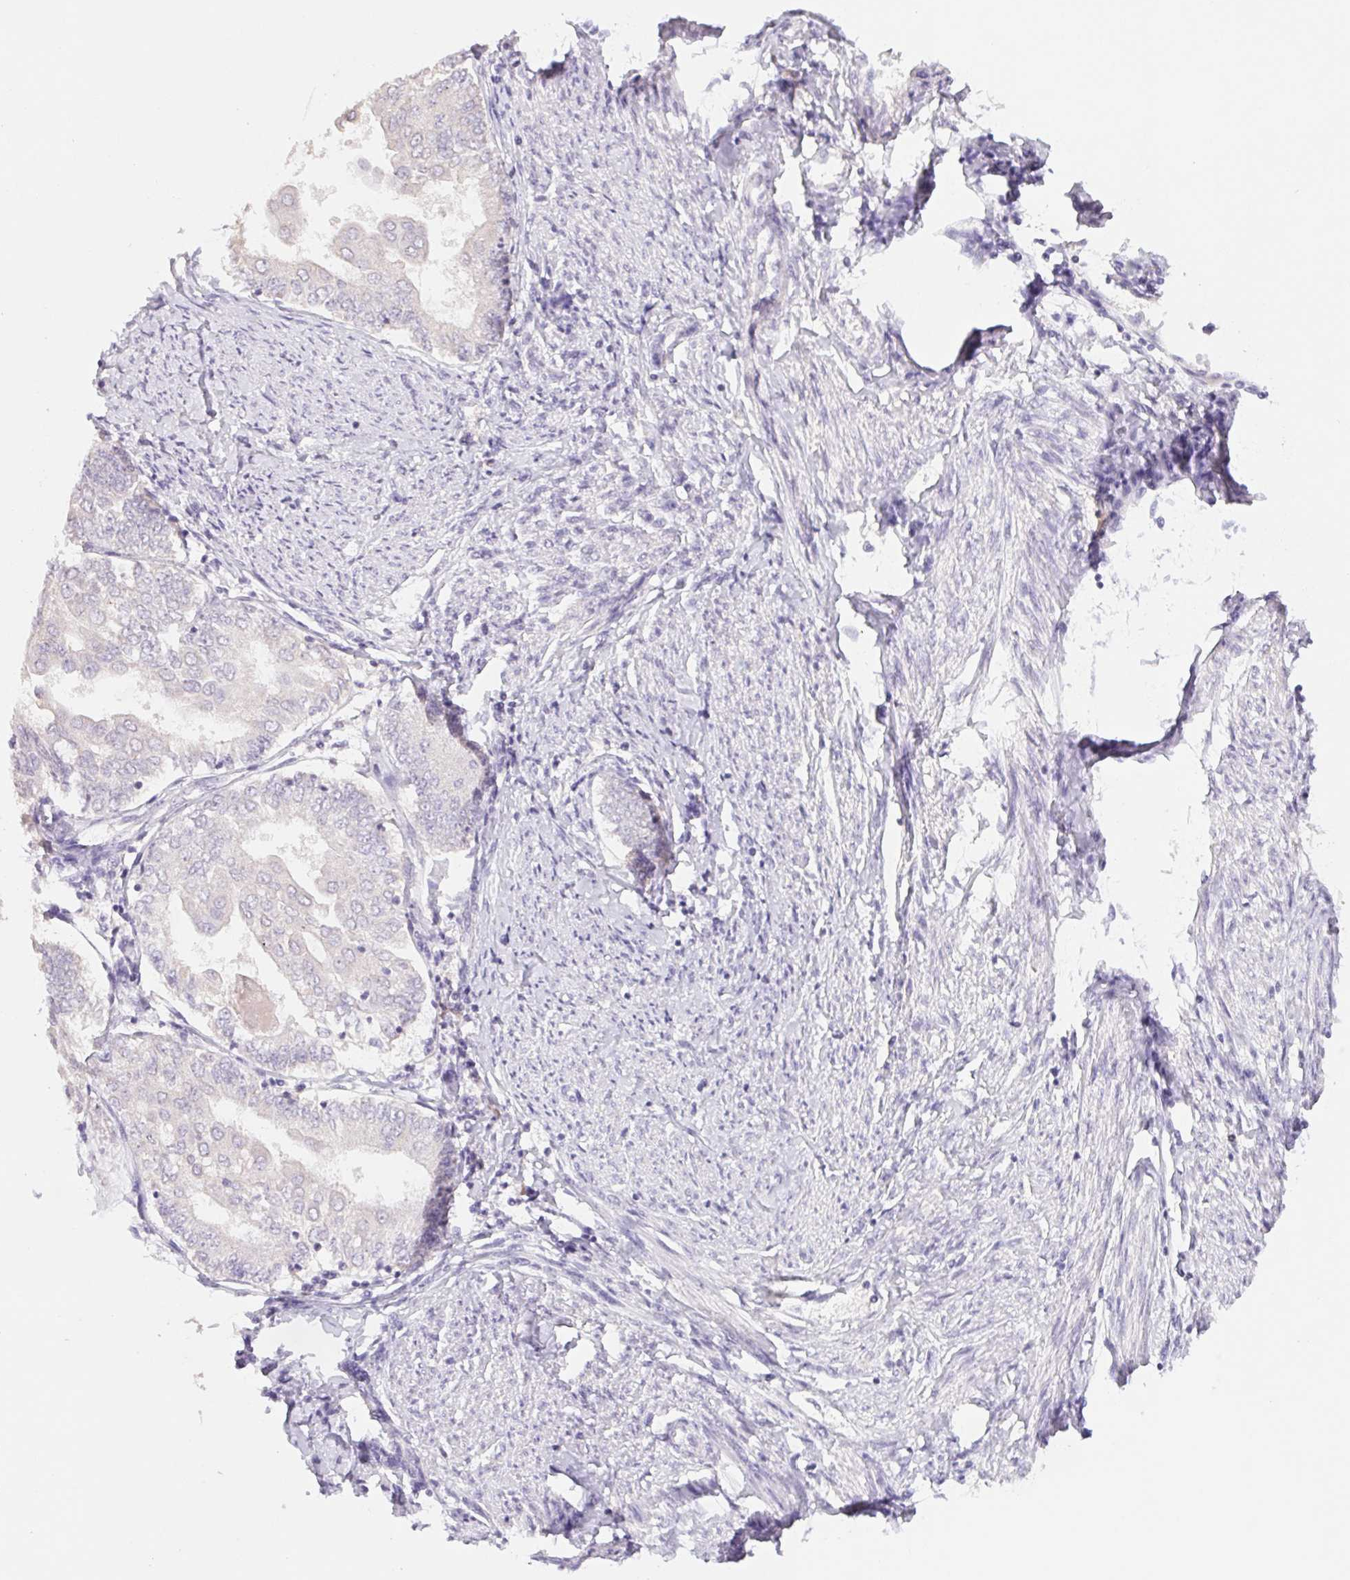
{"staining": {"intensity": "negative", "quantity": "none", "location": "none"}, "tissue": "endometrial cancer", "cell_type": "Tumor cells", "image_type": "cancer", "snomed": [{"axis": "morphology", "description": "Adenocarcinoma, NOS"}, {"axis": "topography", "description": "Endometrium"}], "caption": "Tumor cells show no significant protein positivity in endometrial adenocarcinoma. Nuclei are stained in blue.", "gene": "PNMA8B", "patient": {"sex": "female", "age": 68}}